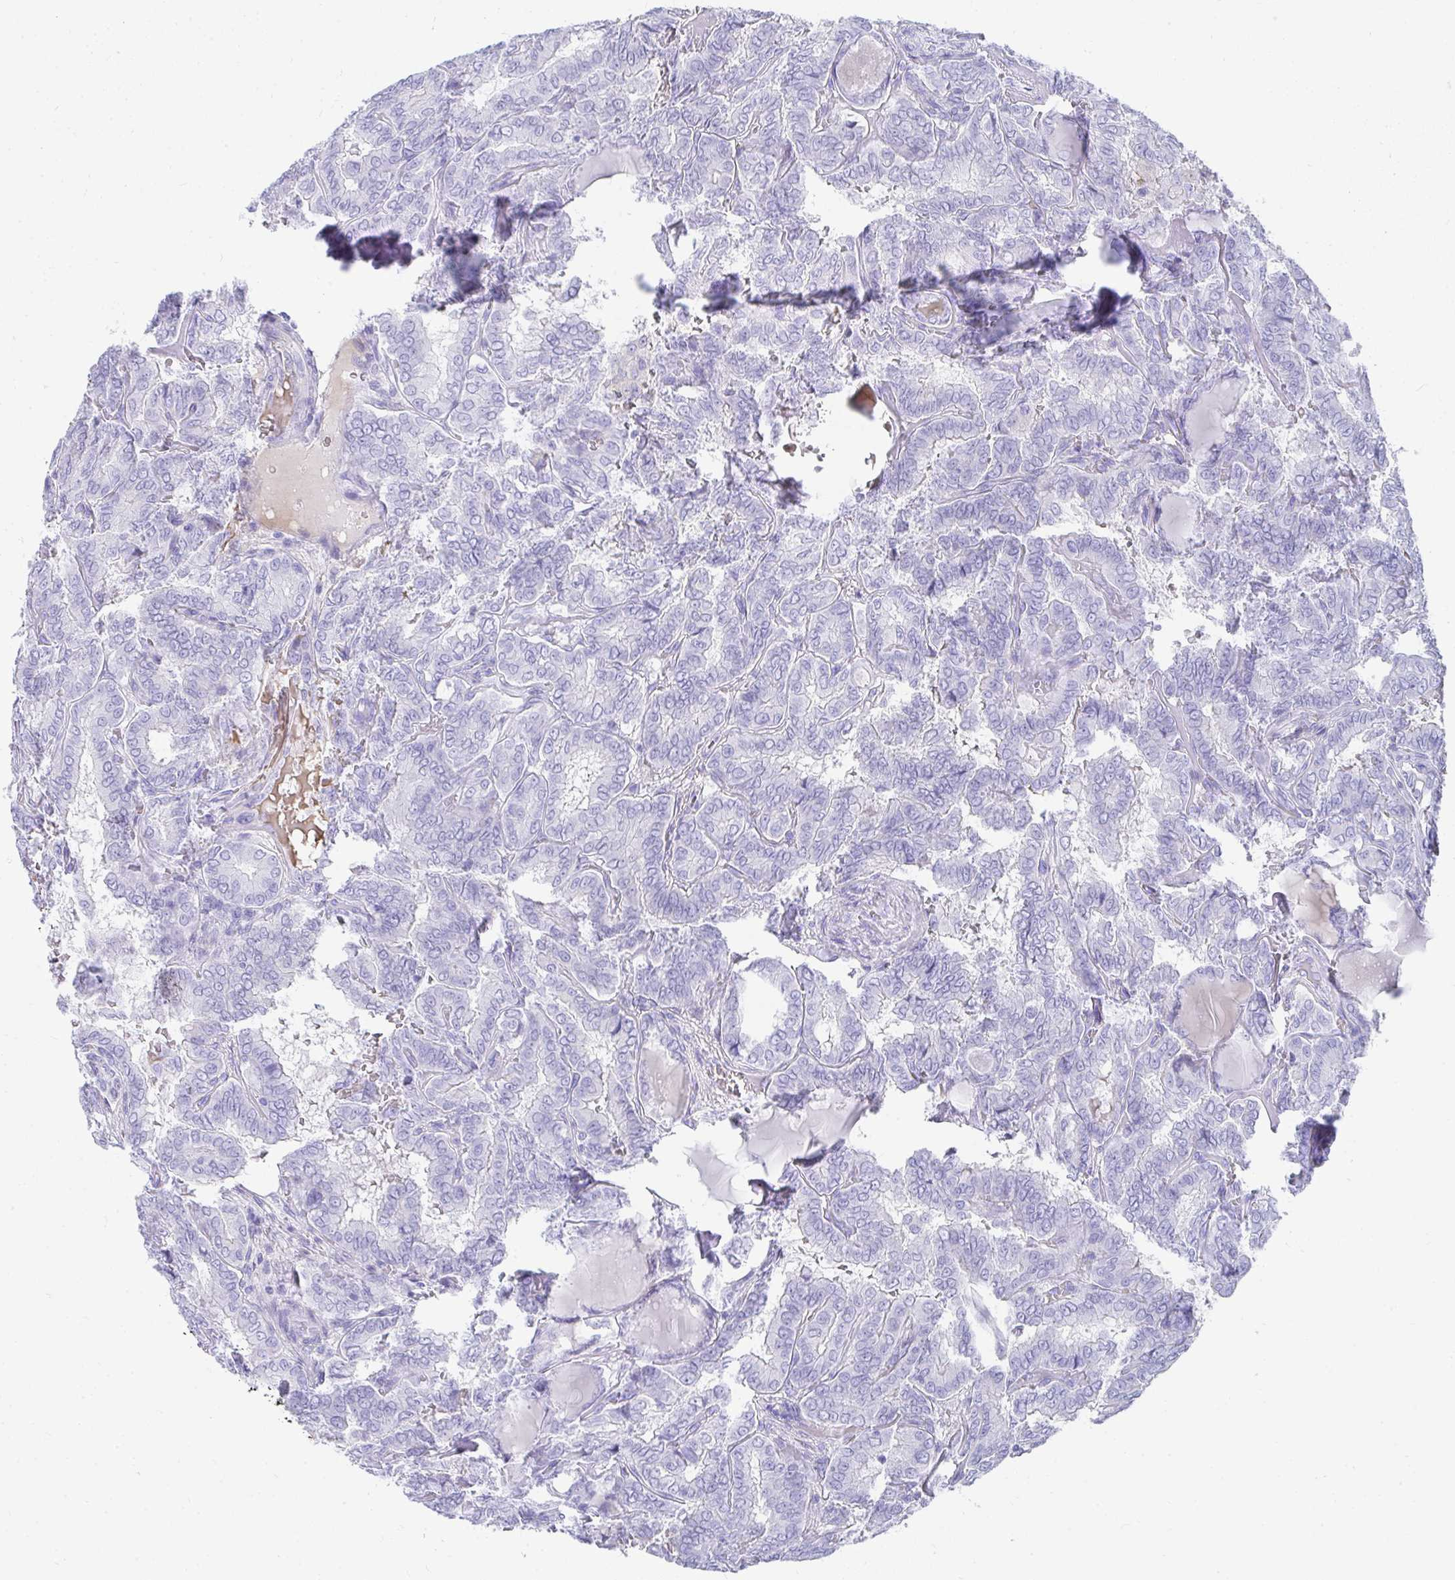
{"staining": {"intensity": "negative", "quantity": "none", "location": "none"}, "tissue": "thyroid cancer", "cell_type": "Tumor cells", "image_type": "cancer", "snomed": [{"axis": "morphology", "description": "Papillary adenocarcinoma, NOS"}, {"axis": "topography", "description": "Thyroid gland"}], "caption": "Thyroid papillary adenocarcinoma stained for a protein using immunohistochemistry (IHC) displays no staining tumor cells.", "gene": "TNNT1", "patient": {"sex": "female", "age": 46}}